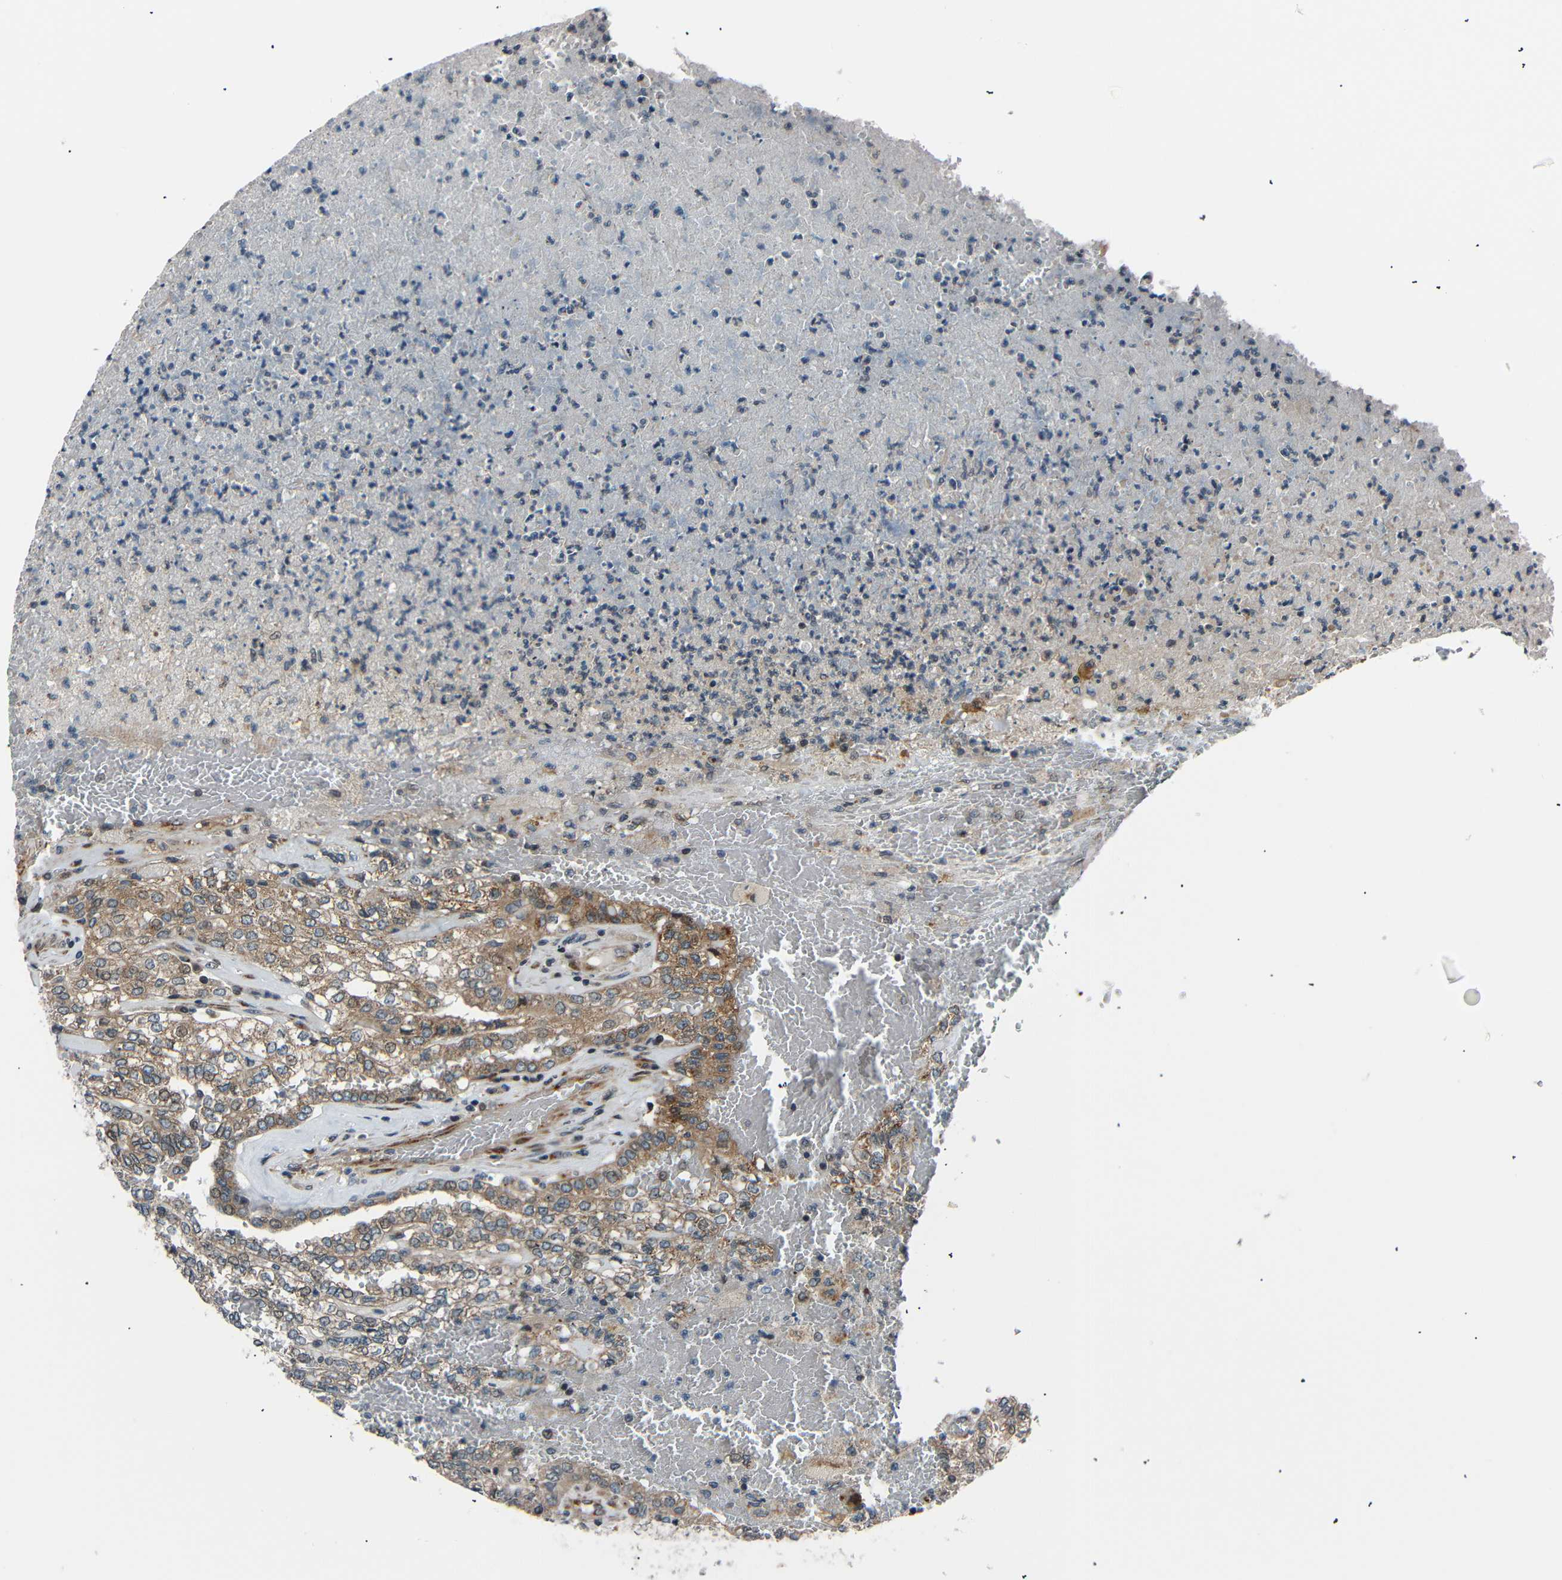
{"staining": {"intensity": "weak", "quantity": ">75%", "location": "cytoplasmic/membranous,nuclear"}, "tissue": "renal cancer", "cell_type": "Tumor cells", "image_type": "cancer", "snomed": [{"axis": "morphology", "description": "Inflammation, NOS"}, {"axis": "morphology", "description": "Adenocarcinoma, NOS"}, {"axis": "topography", "description": "Kidney"}], "caption": "Immunohistochemistry (IHC) staining of adenocarcinoma (renal), which exhibits low levels of weak cytoplasmic/membranous and nuclear positivity in approximately >75% of tumor cells indicating weak cytoplasmic/membranous and nuclear protein positivity. The staining was performed using DAB (brown) for protein detection and nuclei were counterstained in hematoxylin (blue).", "gene": "AKAP9", "patient": {"sex": "male", "age": 68}}